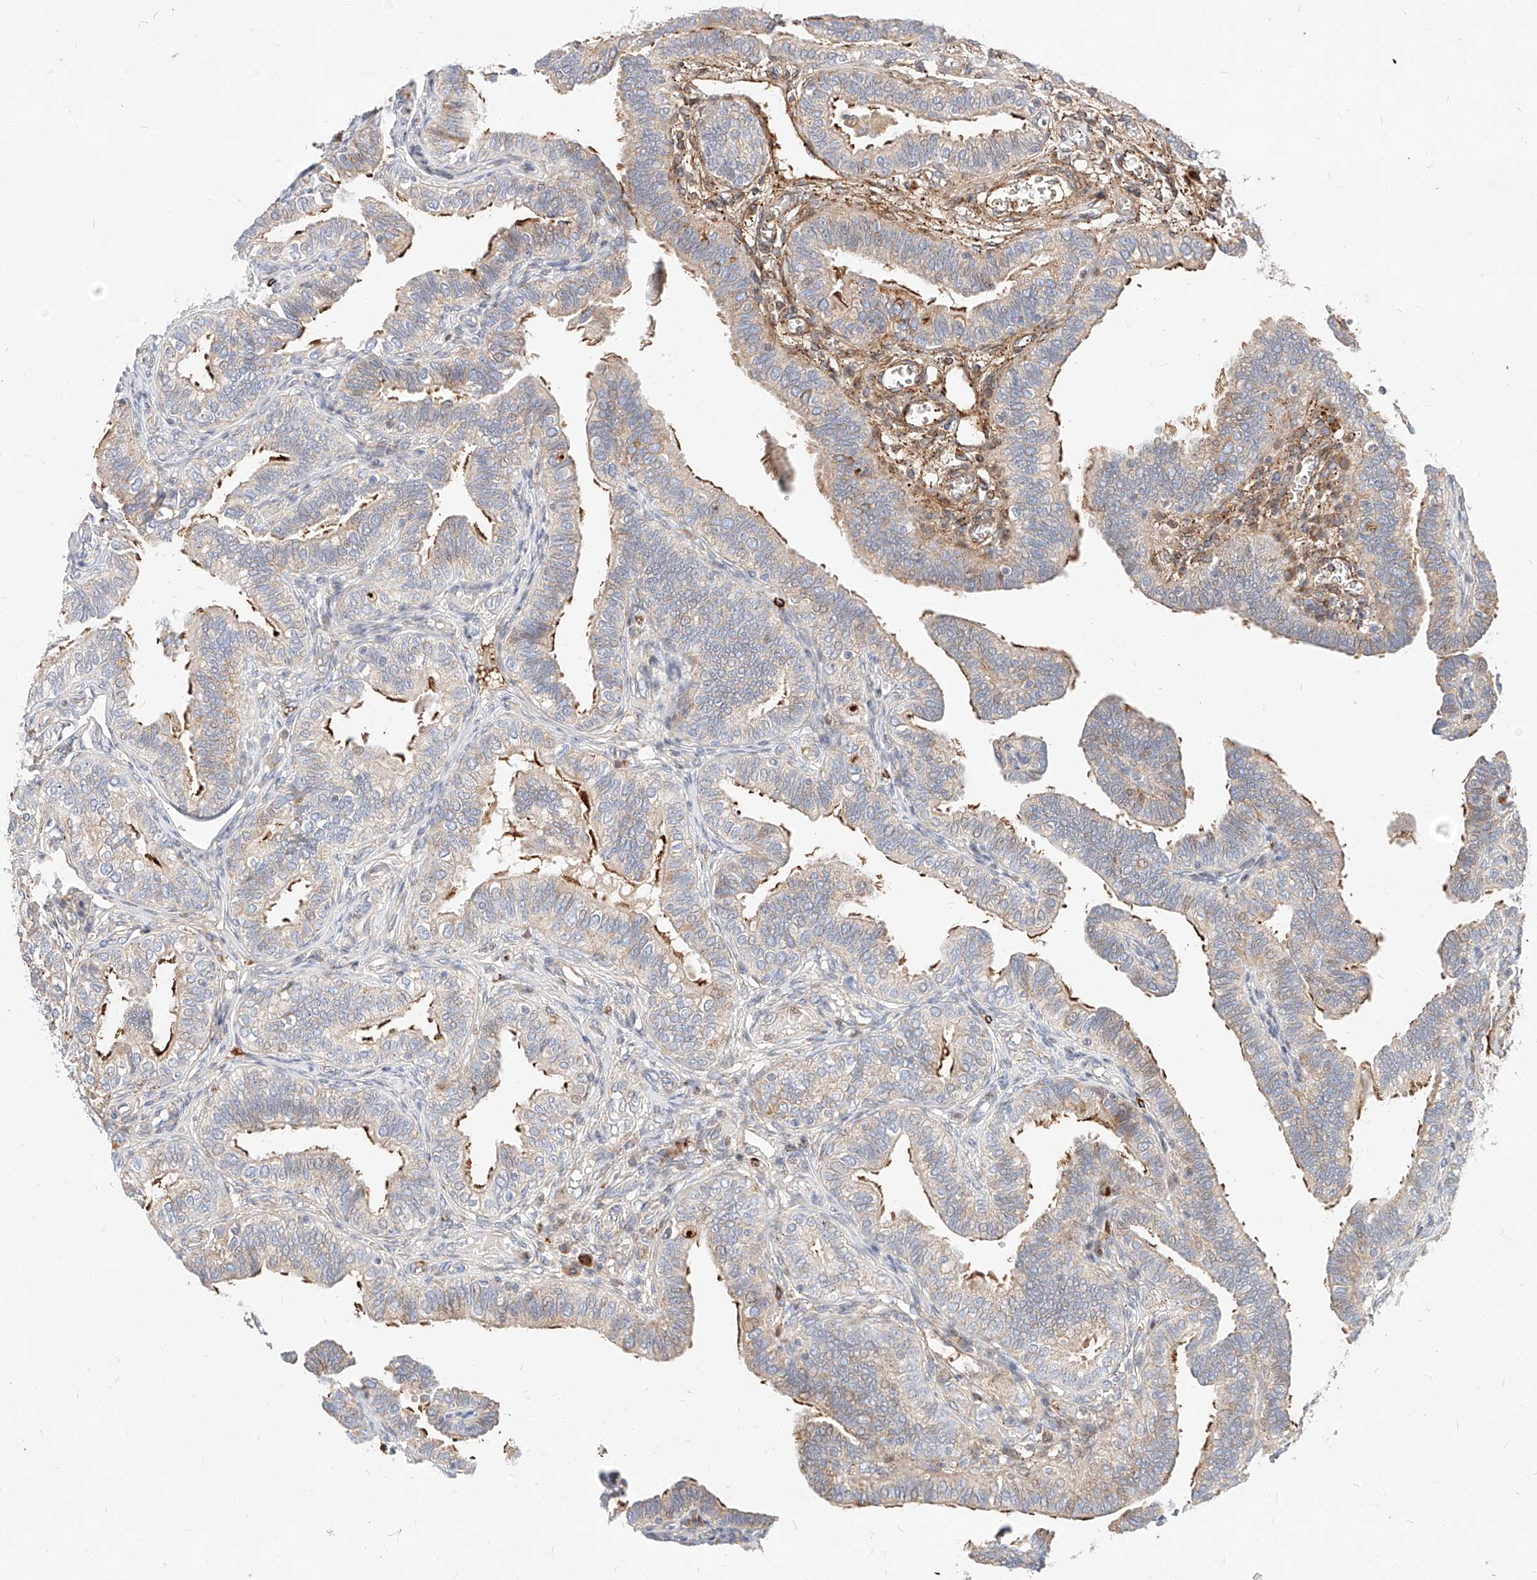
{"staining": {"intensity": "strong", "quantity": "25%-75%", "location": "cytoplasmic/membranous"}, "tissue": "fallopian tube", "cell_type": "Glandular cells", "image_type": "normal", "snomed": [{"axis": "morphology", "description": "Normal tissue, NOS"}, {"axis": "topography", "description": "Fallopian tube"}], "caption": "This is a histology image of IHC staining of benign fallopian tube, which shows strong expression in the cytoplasmic/membranous of glandular cells.", "gene": "OSGEPL1", "patient": {"sex": "female", "age": 39}}